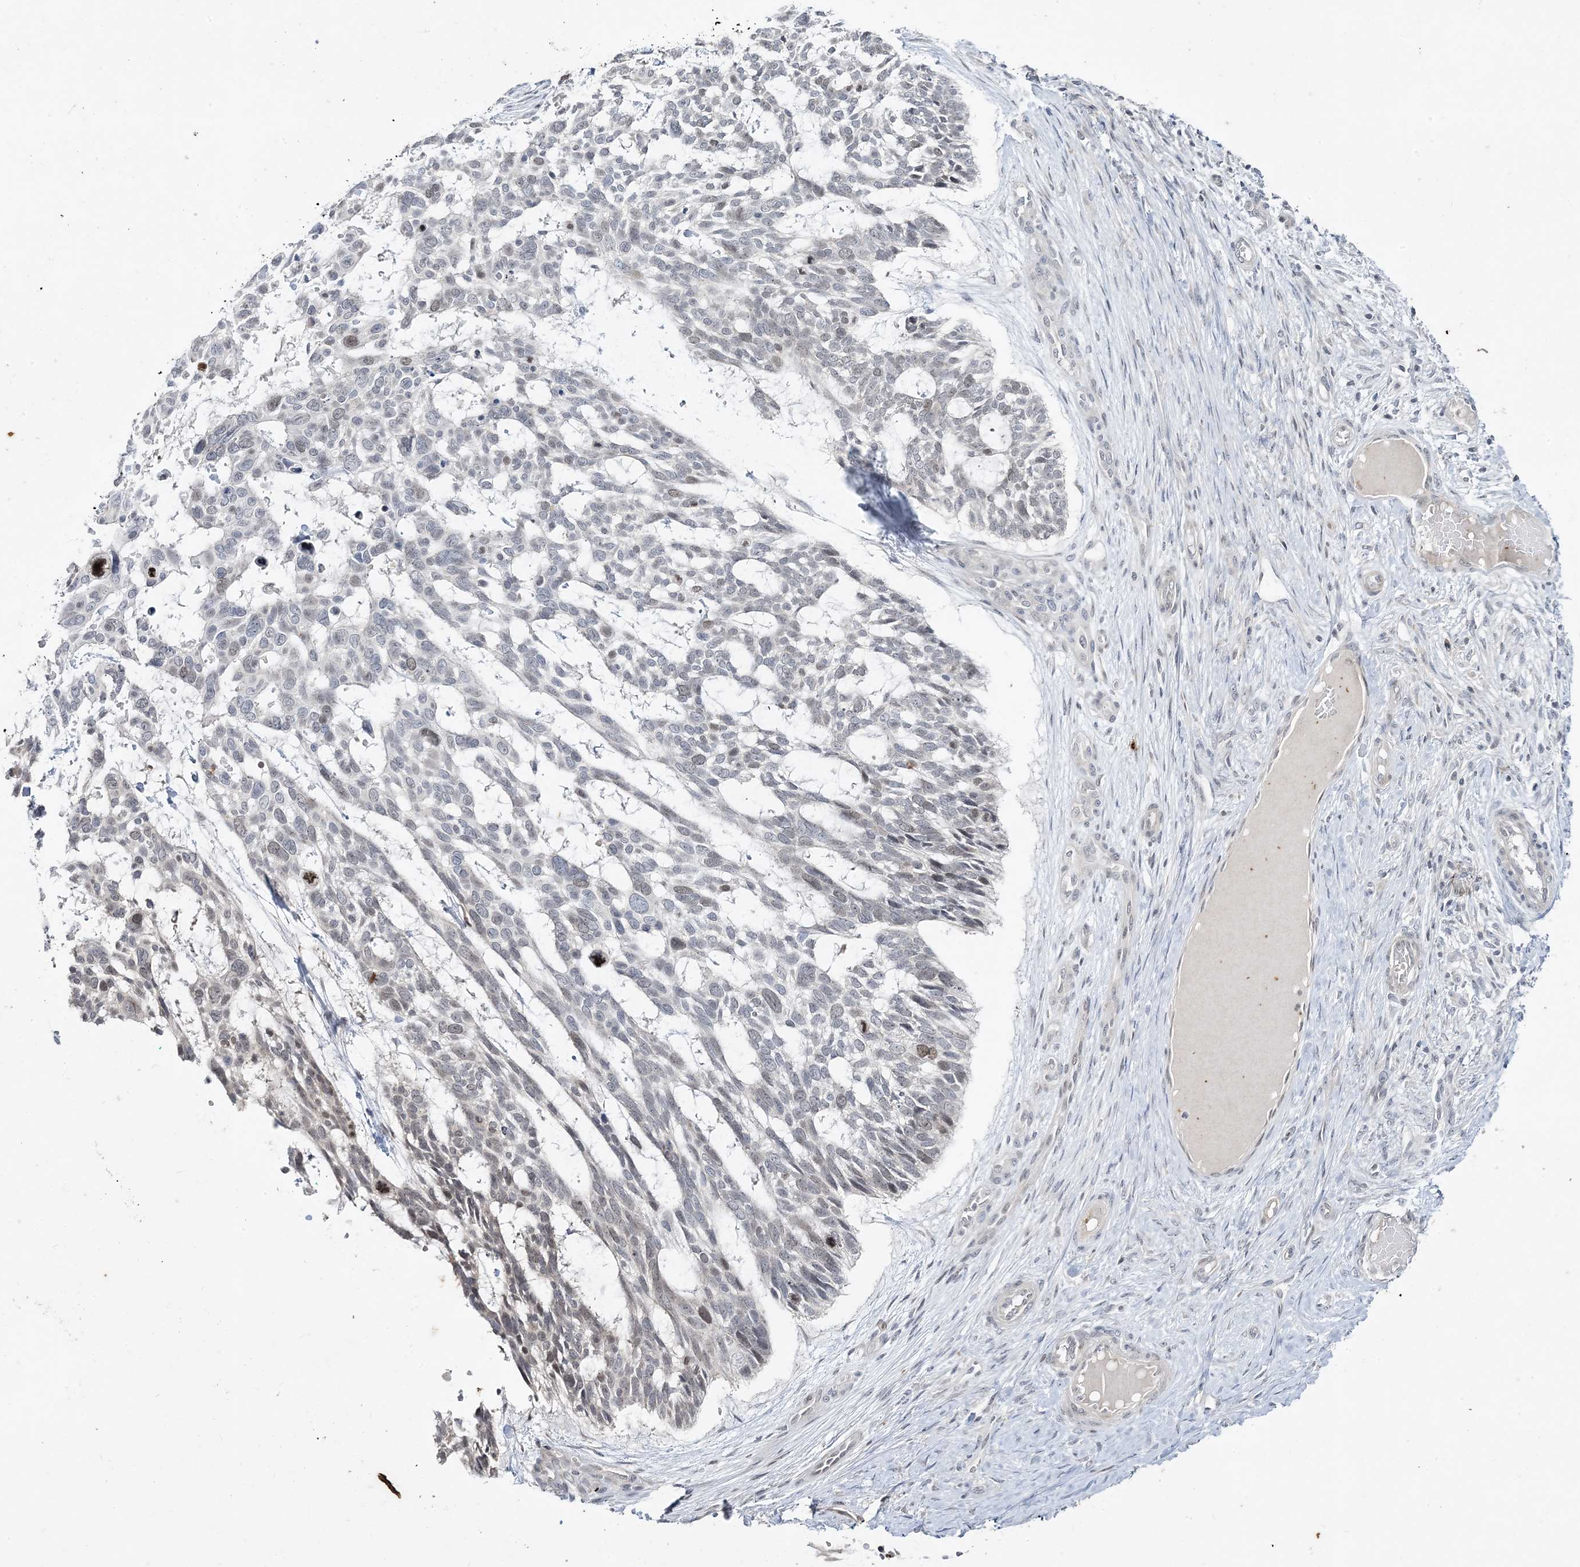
{"staining": {"intensity": "negative", "quantity": "none", "location": "none"}, "tissue": "skin cancer", "cell_type": "Tumor cells", "image_type": "cancer", "snomed": [{"axis": "morphology", "description": "Basal cell carcinoma"}, {"axis": "topography", "description": "Skin"}], "caption": "This is an immunohistochemistry image of human skin basal cell carcinoma. There is no positivity in tumor cells.", "gene": "LEXM", "patient": {"sex": "male", "age": 88}}